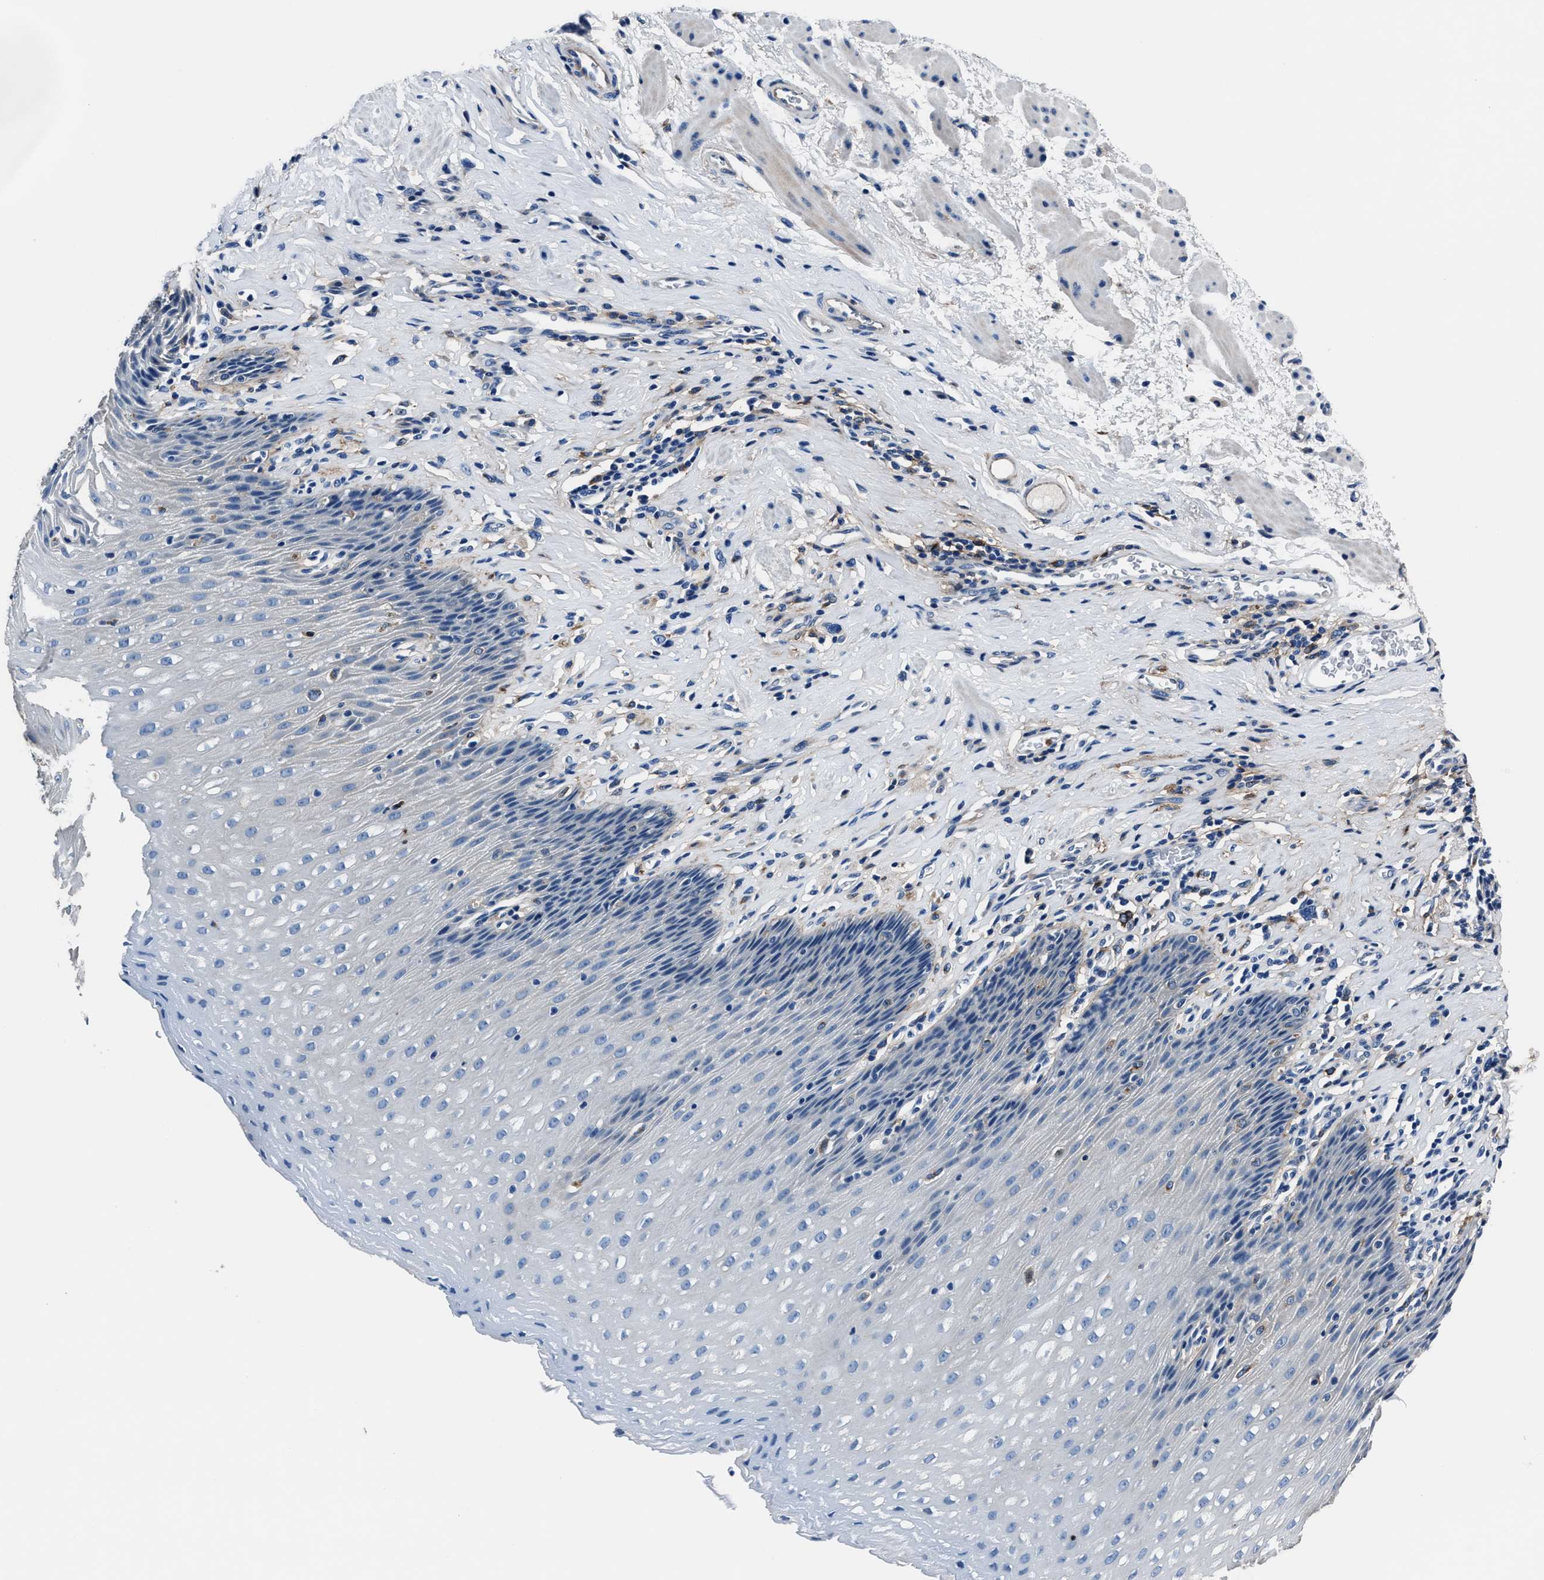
{"staining": {"intensity": "negative", "quantity": "none", "location": "none"}, "tissue": "esophagus", "cell_type": "Squamous epithelial cells", "image_type": "normal", "snomed": [{"axis": "morphology", "description": "Normal tissue, NOS"}, {"axis": "topography", "description": "Esophagus"}], "caption": "An image of human esophagus is negative for staining in squamous epithelial cells.", "gene": "FGL2", "patient": {"sex": "female", "age": 61}}